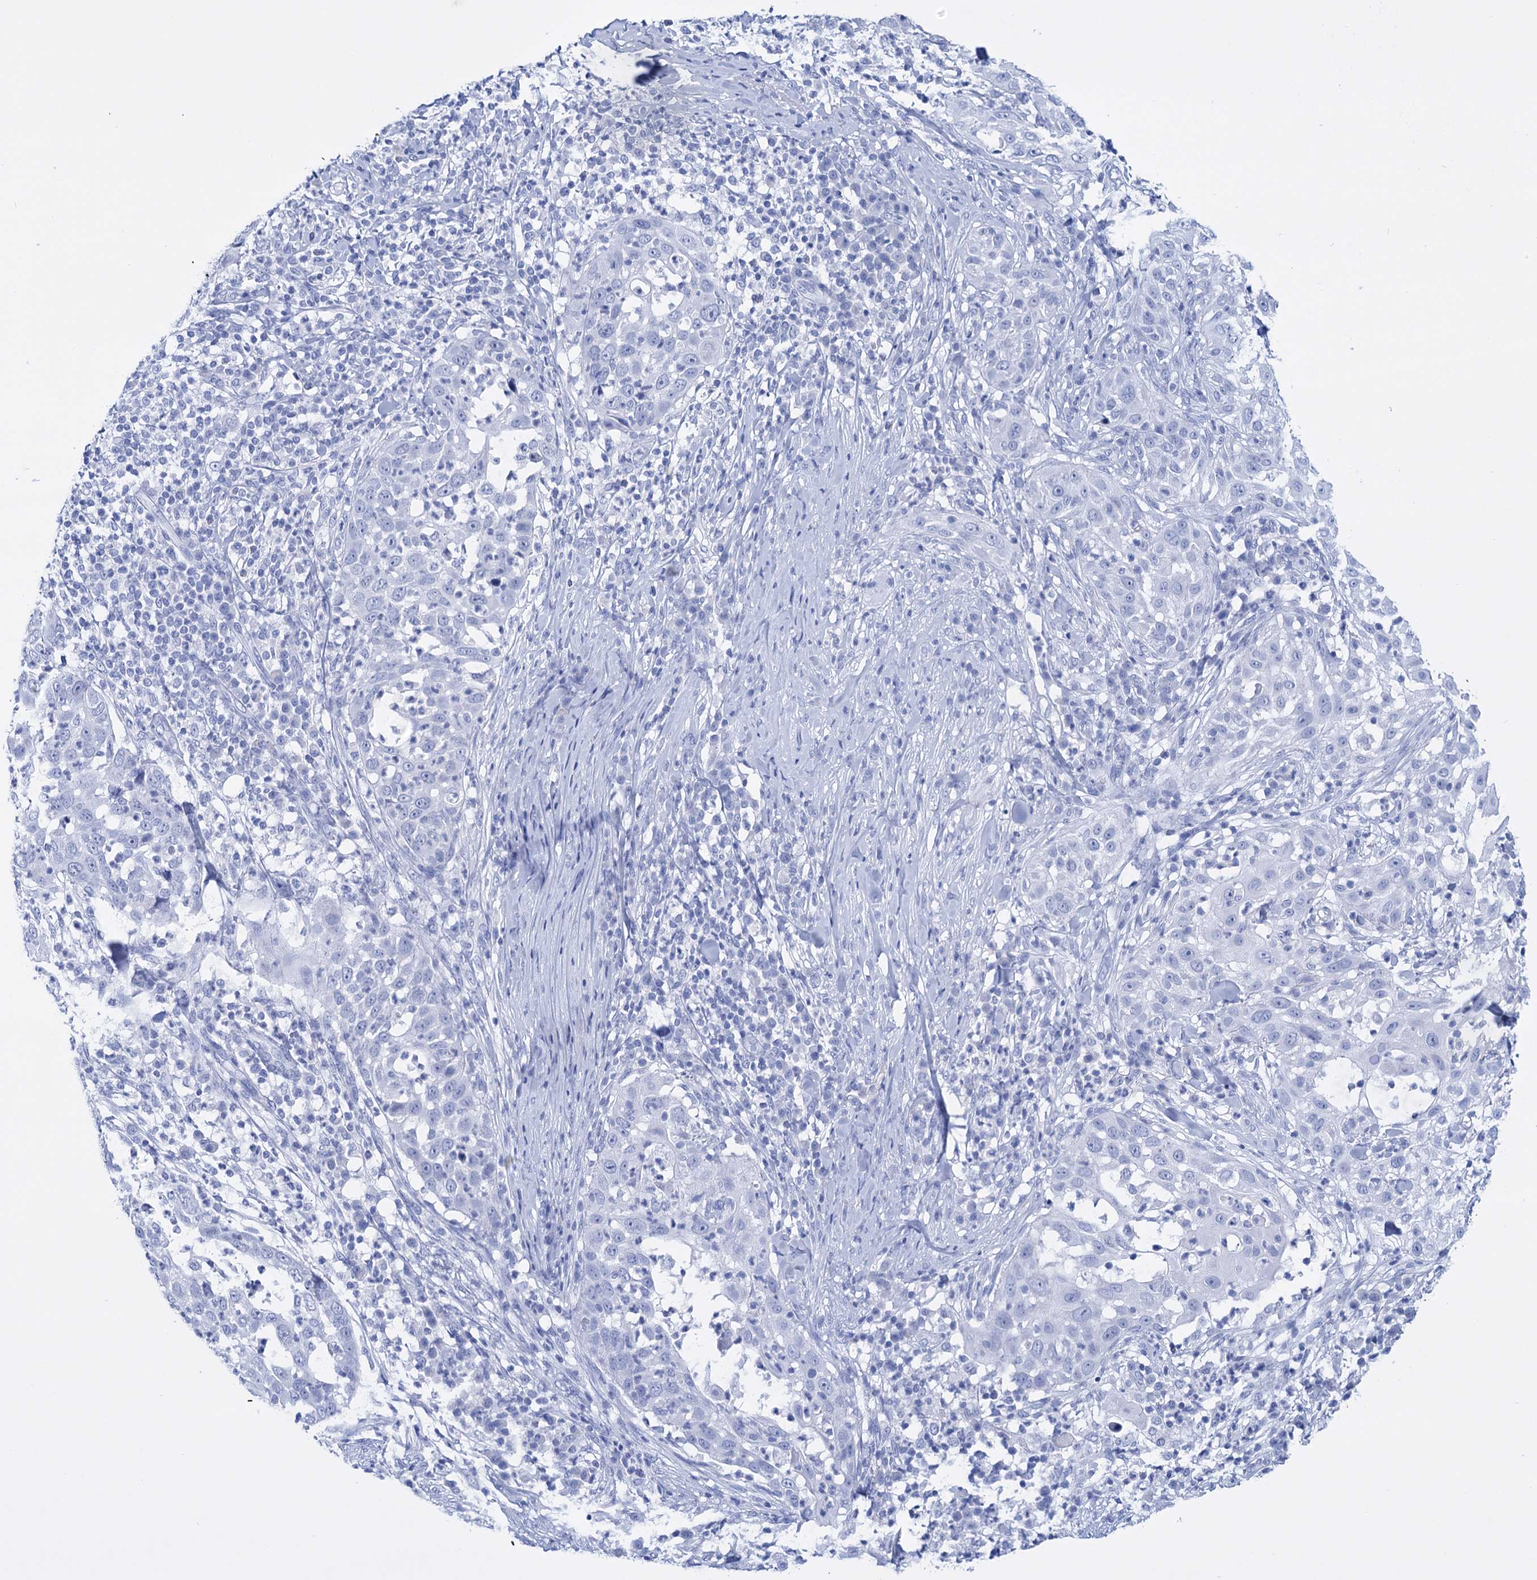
{"staining": {"intensity": "negative", "quantity": "none", "location": "none"}, "tissue": "skin cancer", "cell_type": "Tumor cells", "image_type": "cancer", "snomed": [{"axis": "morphology", "description": "Squamous cell carcinoma, NOS"}, {"axis": "topography", "description": "Skin"}], "caption": "A histopathology image of human skin cancer is negative for staining in tumor cells.", "gene": "FBXW12", "patient": {"sex": "female", "age": 44}}